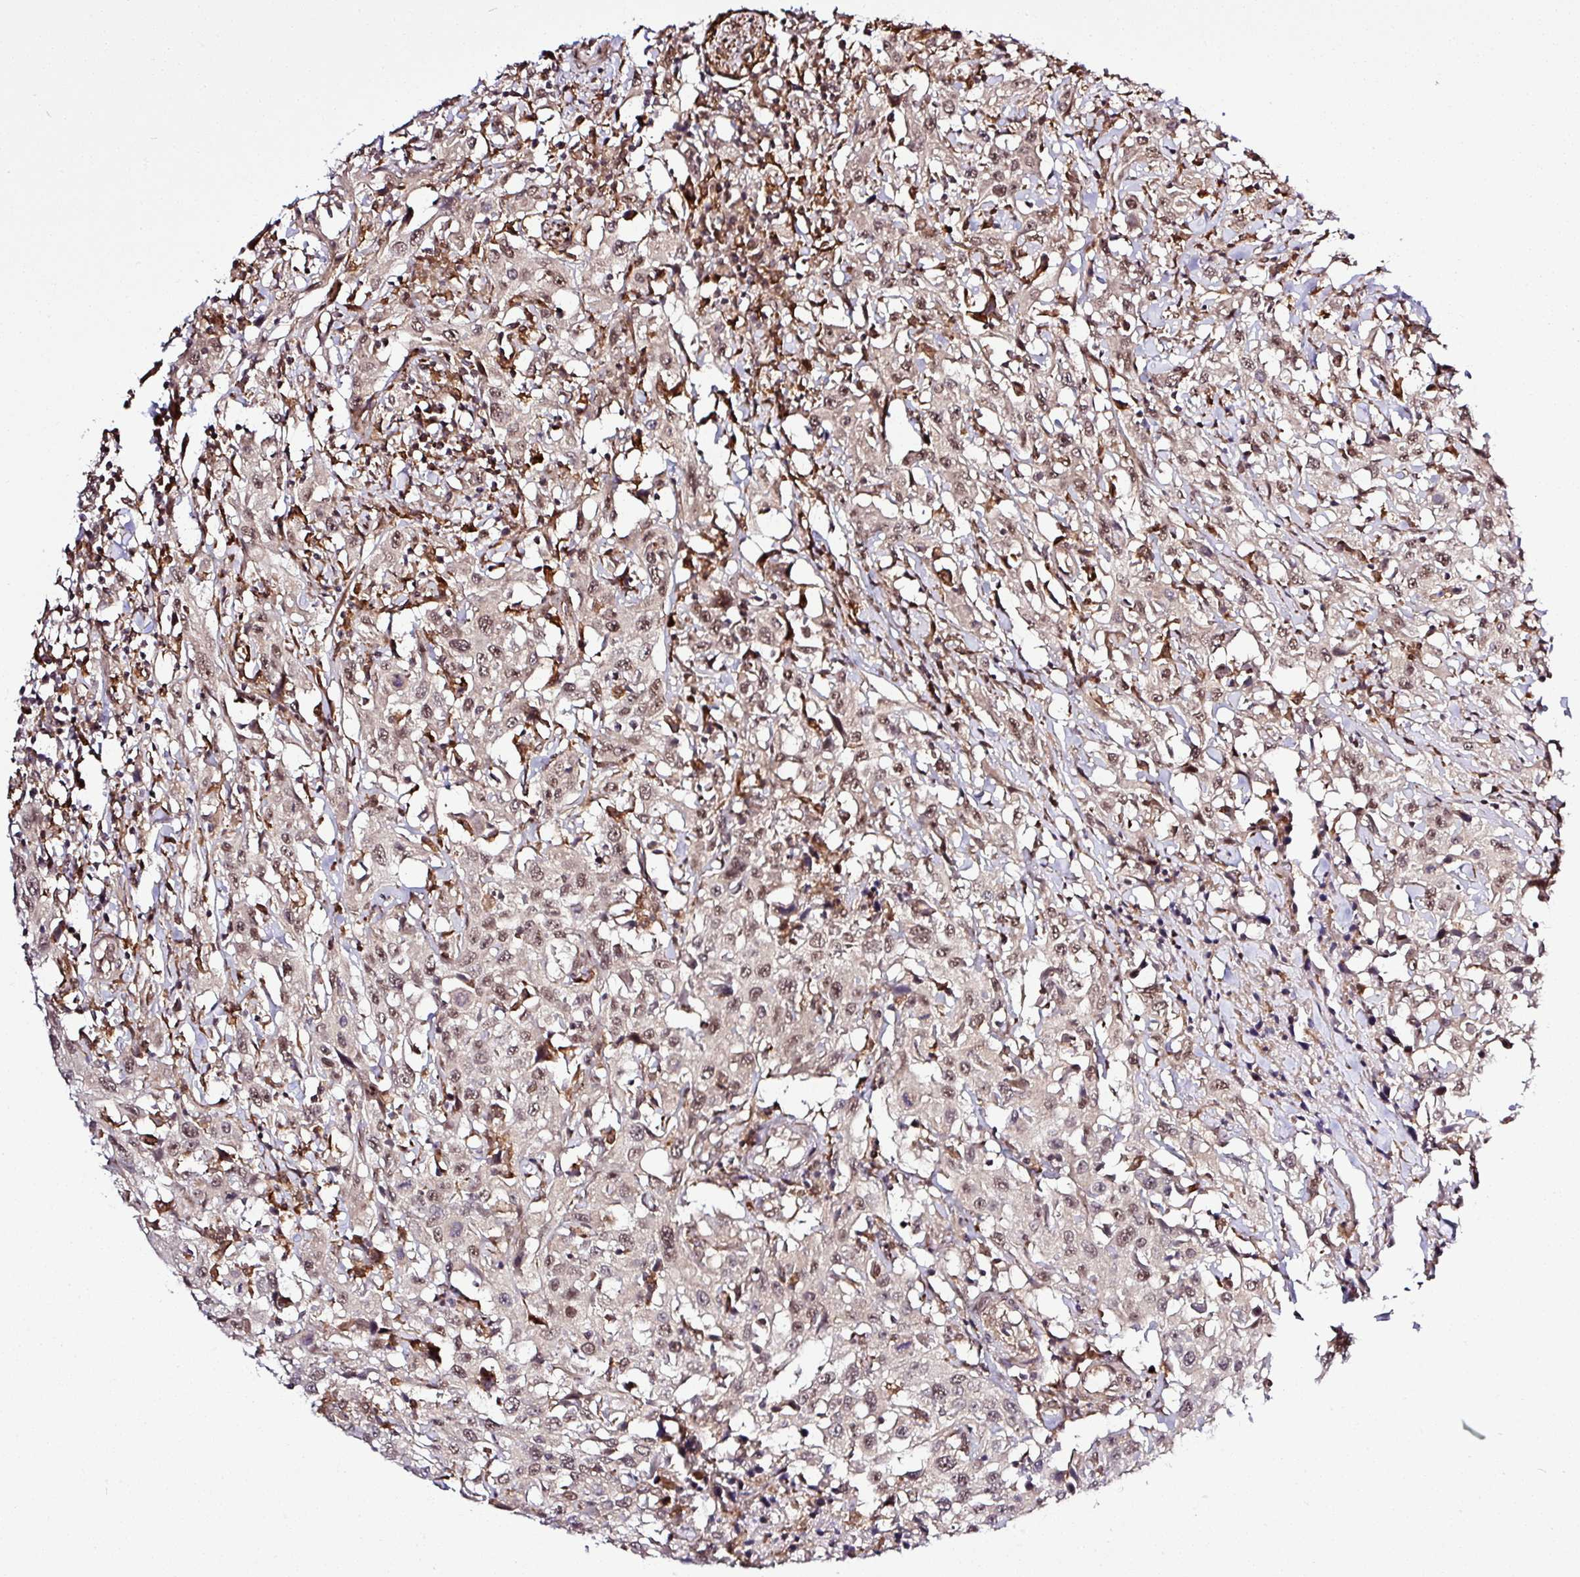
{"staining": {"intensity": "moderate", "quantity": ">75%", "location": "cytoplasmic/membranous,nuclear"}, "tissue": "urothelial cancer", "cell_type": "Tumor cells", "image_type": "cancer", "snomed": [{"axis": "morphology", "description": "Urothelial carcinoma, High grade"}, {"axis": "topography", "description": "Urinary bladder"}], "caption": "A brown stain highlights moderate cytoplasmic/membranous and nuclear positivity of a protein in high-grade urothelial carcinoma tumor cells.", "gene": "FAM153A", "patient": {"sex": "male", "age": 61}}